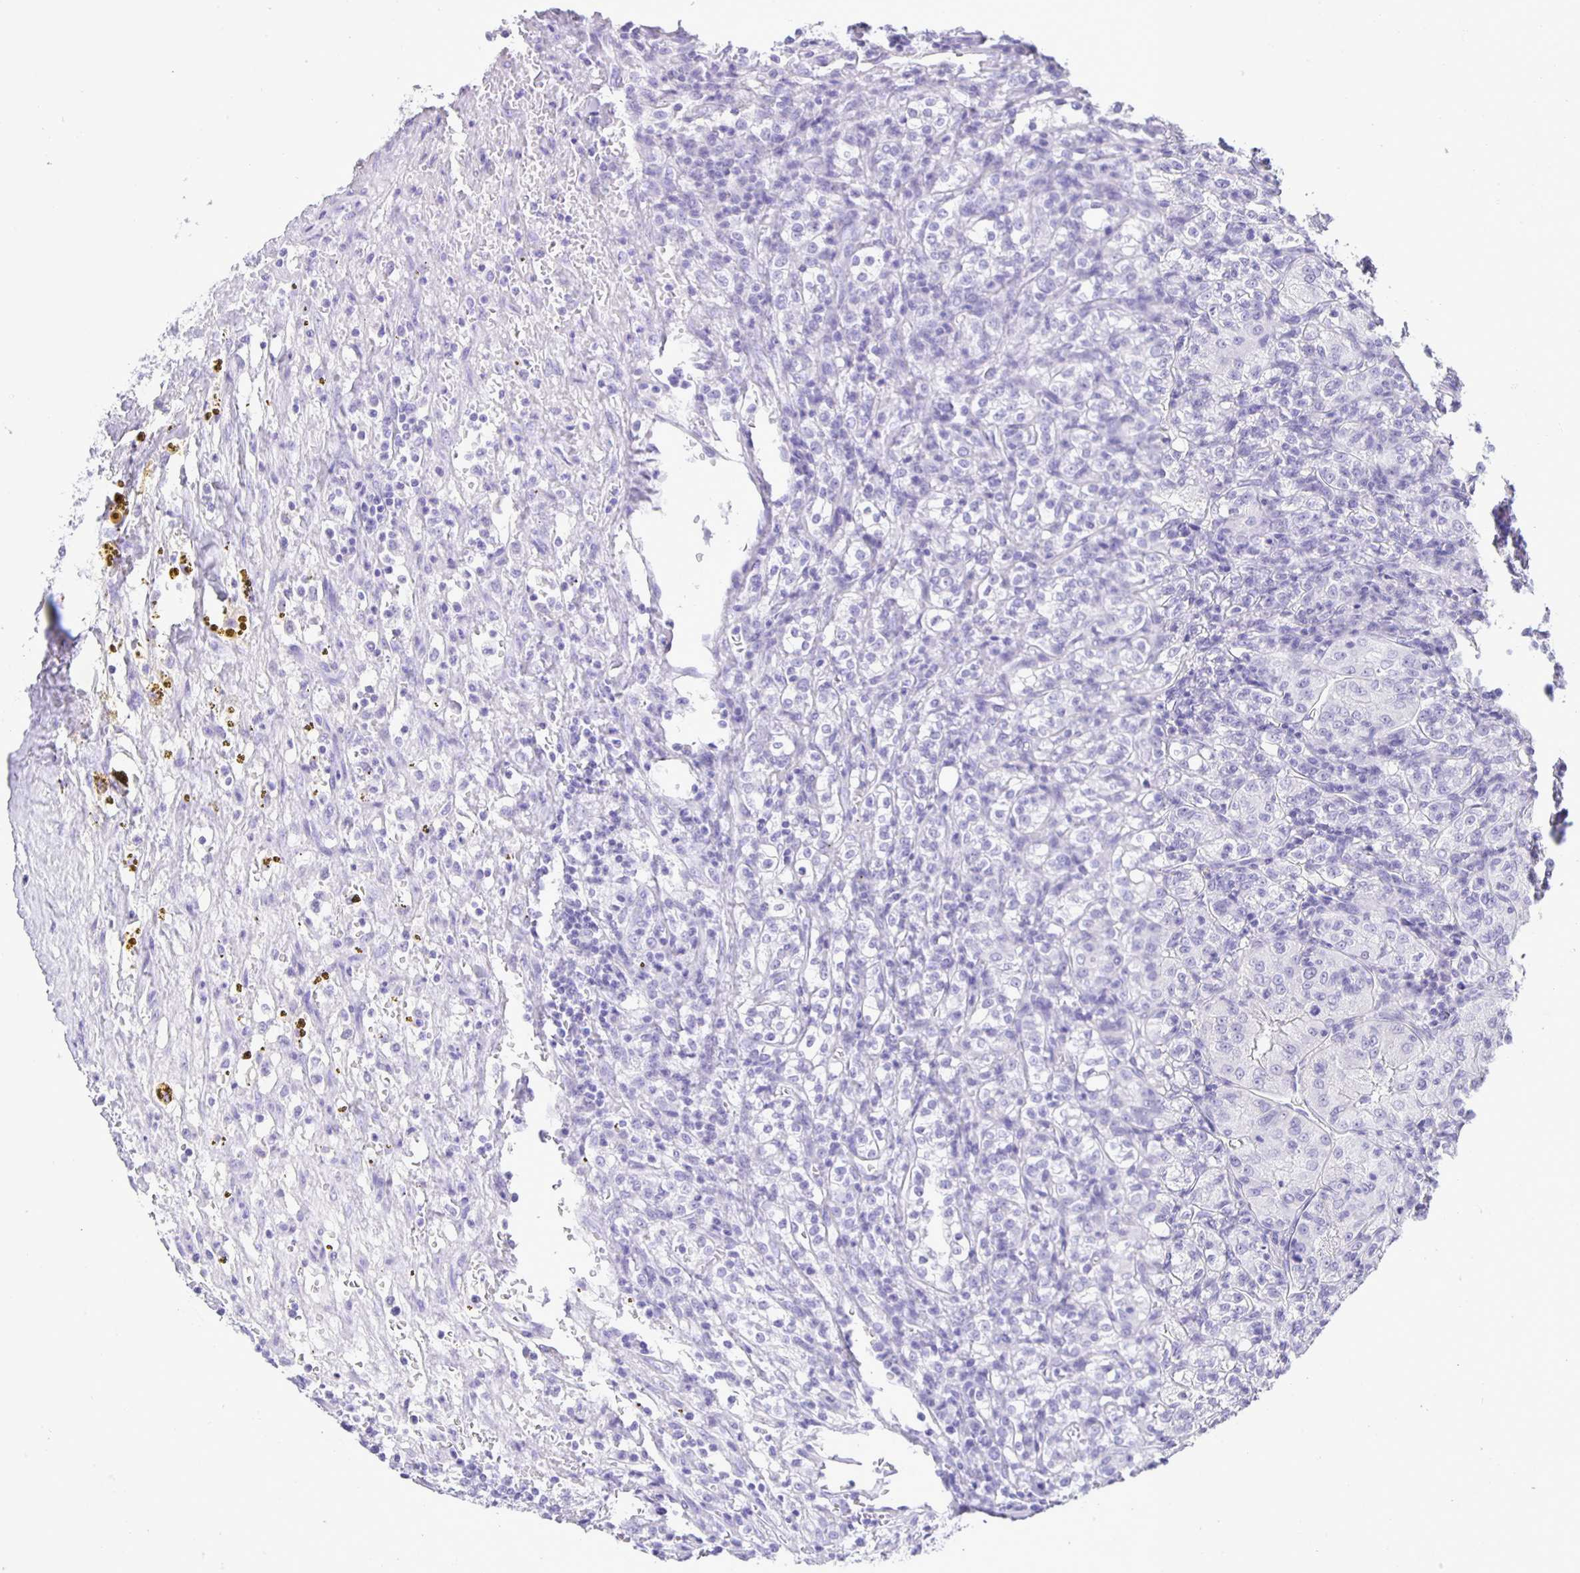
{"staining": {"intensity": "negative", "quantity": "none", "location": "none"}, "tissue": "renal cancer", "cell_type": "Tumor cells", "image_type": "cancer", "snomed": [{"axis": "morphology", "description": "Adenocarcinoma, NOS"}, {"axis": "topography", "description": "Kidney"}], "caption": "The IHC image has no significant positivity in tumor cells of adenocarcinoma (renal) tissue.", "gene": "EZHIP", "patient": {"sex": "male", "age": 36}}